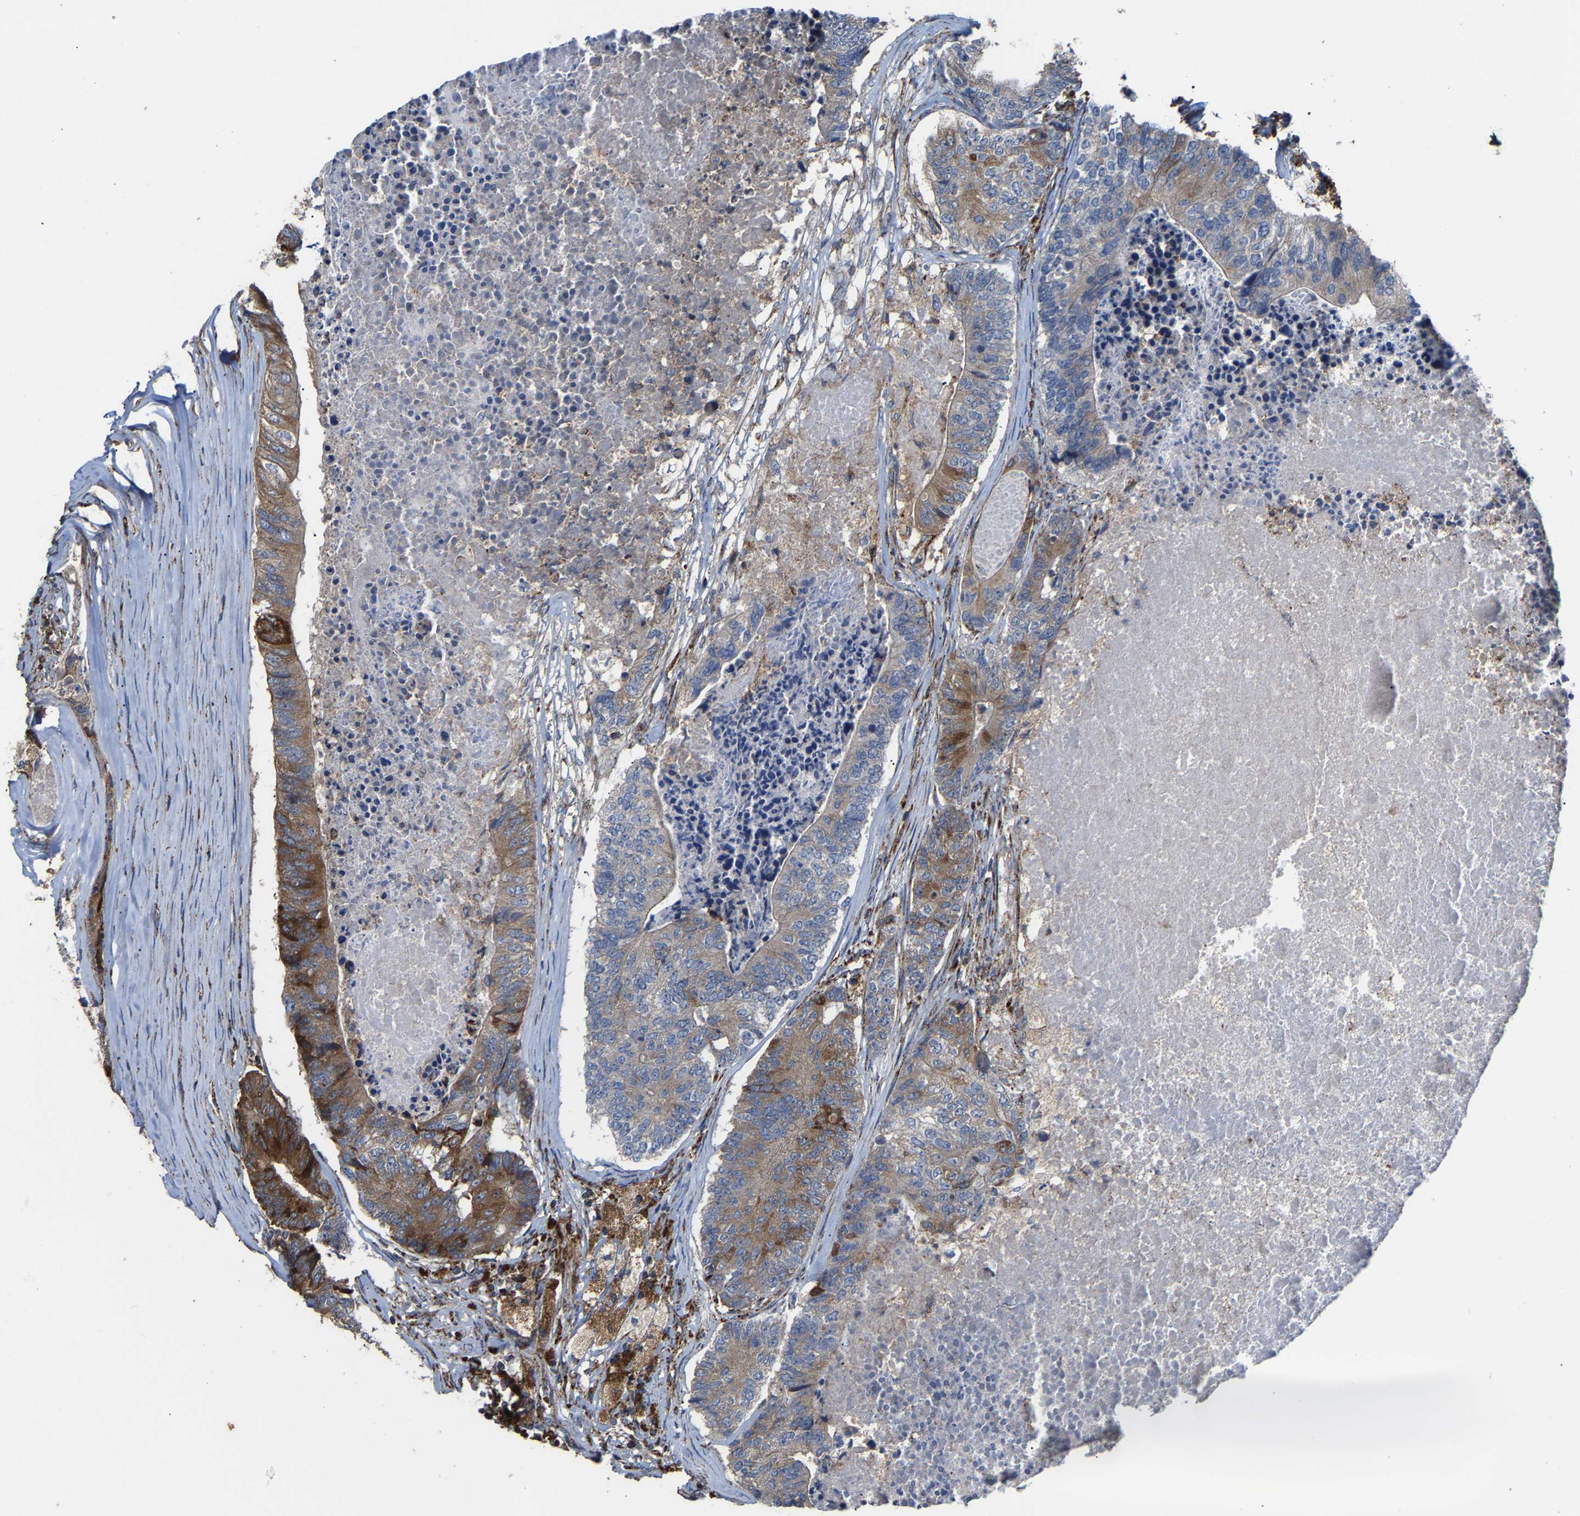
{"staining": {"intensity": "moderate", "quantity": "25%-75%", "location": "cytoplasmic/membranous"}, "tissue": "colorectal cancer", "cell_type": "Tumor cells", "image_type": "cancer", "snomed": [{"axis": "morphology", "description": "Adenocarcinoma, NOS"}, {"axis": "topography", "description": "Colon"}], "caption": "Moderate cytoplasmic/membranous protein expression is seen in approximately 25%-75% of tumor cells in colorectal cancer (adenocarcinoma).", "gene": "NDUFV3", "patient": {"sex": "female", "age": 67}}